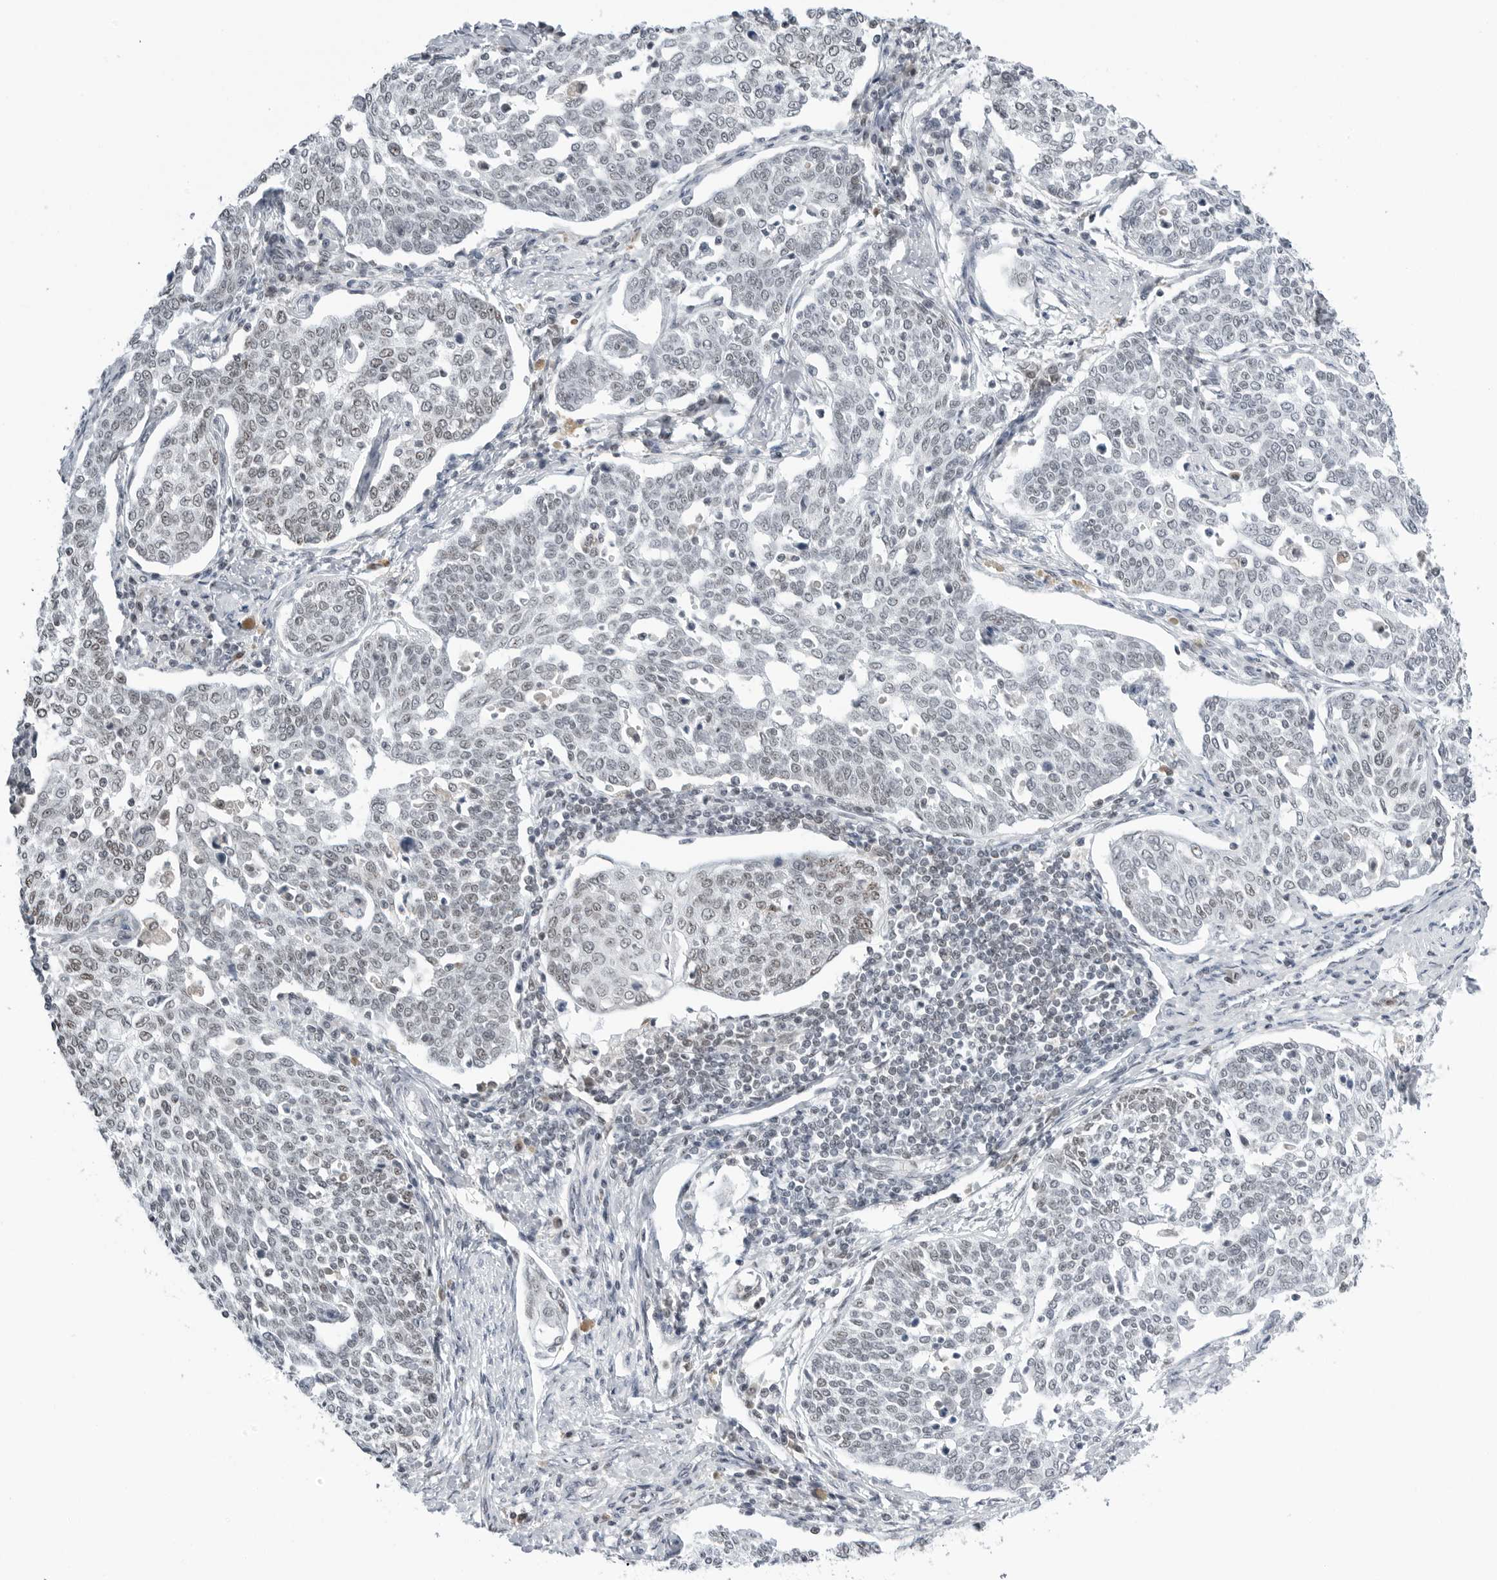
{"staining": {"intensity": "weak", "quantity": "<25%", "location": "nuclear"}, "tissue": "cervical cancer", "cell_type": "Tumor cells", "image_type": "cancer", "snomed": [{"axis": "morphology", "description": "Squamous cell carcinoma, NOS"}, {"axis": "topography", "description": "Cervix"}], "caption": "The histopathology image demonstrates no significant positivity in tumor cells of squamous cell carcinoma (cervical).", "gene": "WRAP53", "patient": {"sex": "female", "age": 34}}